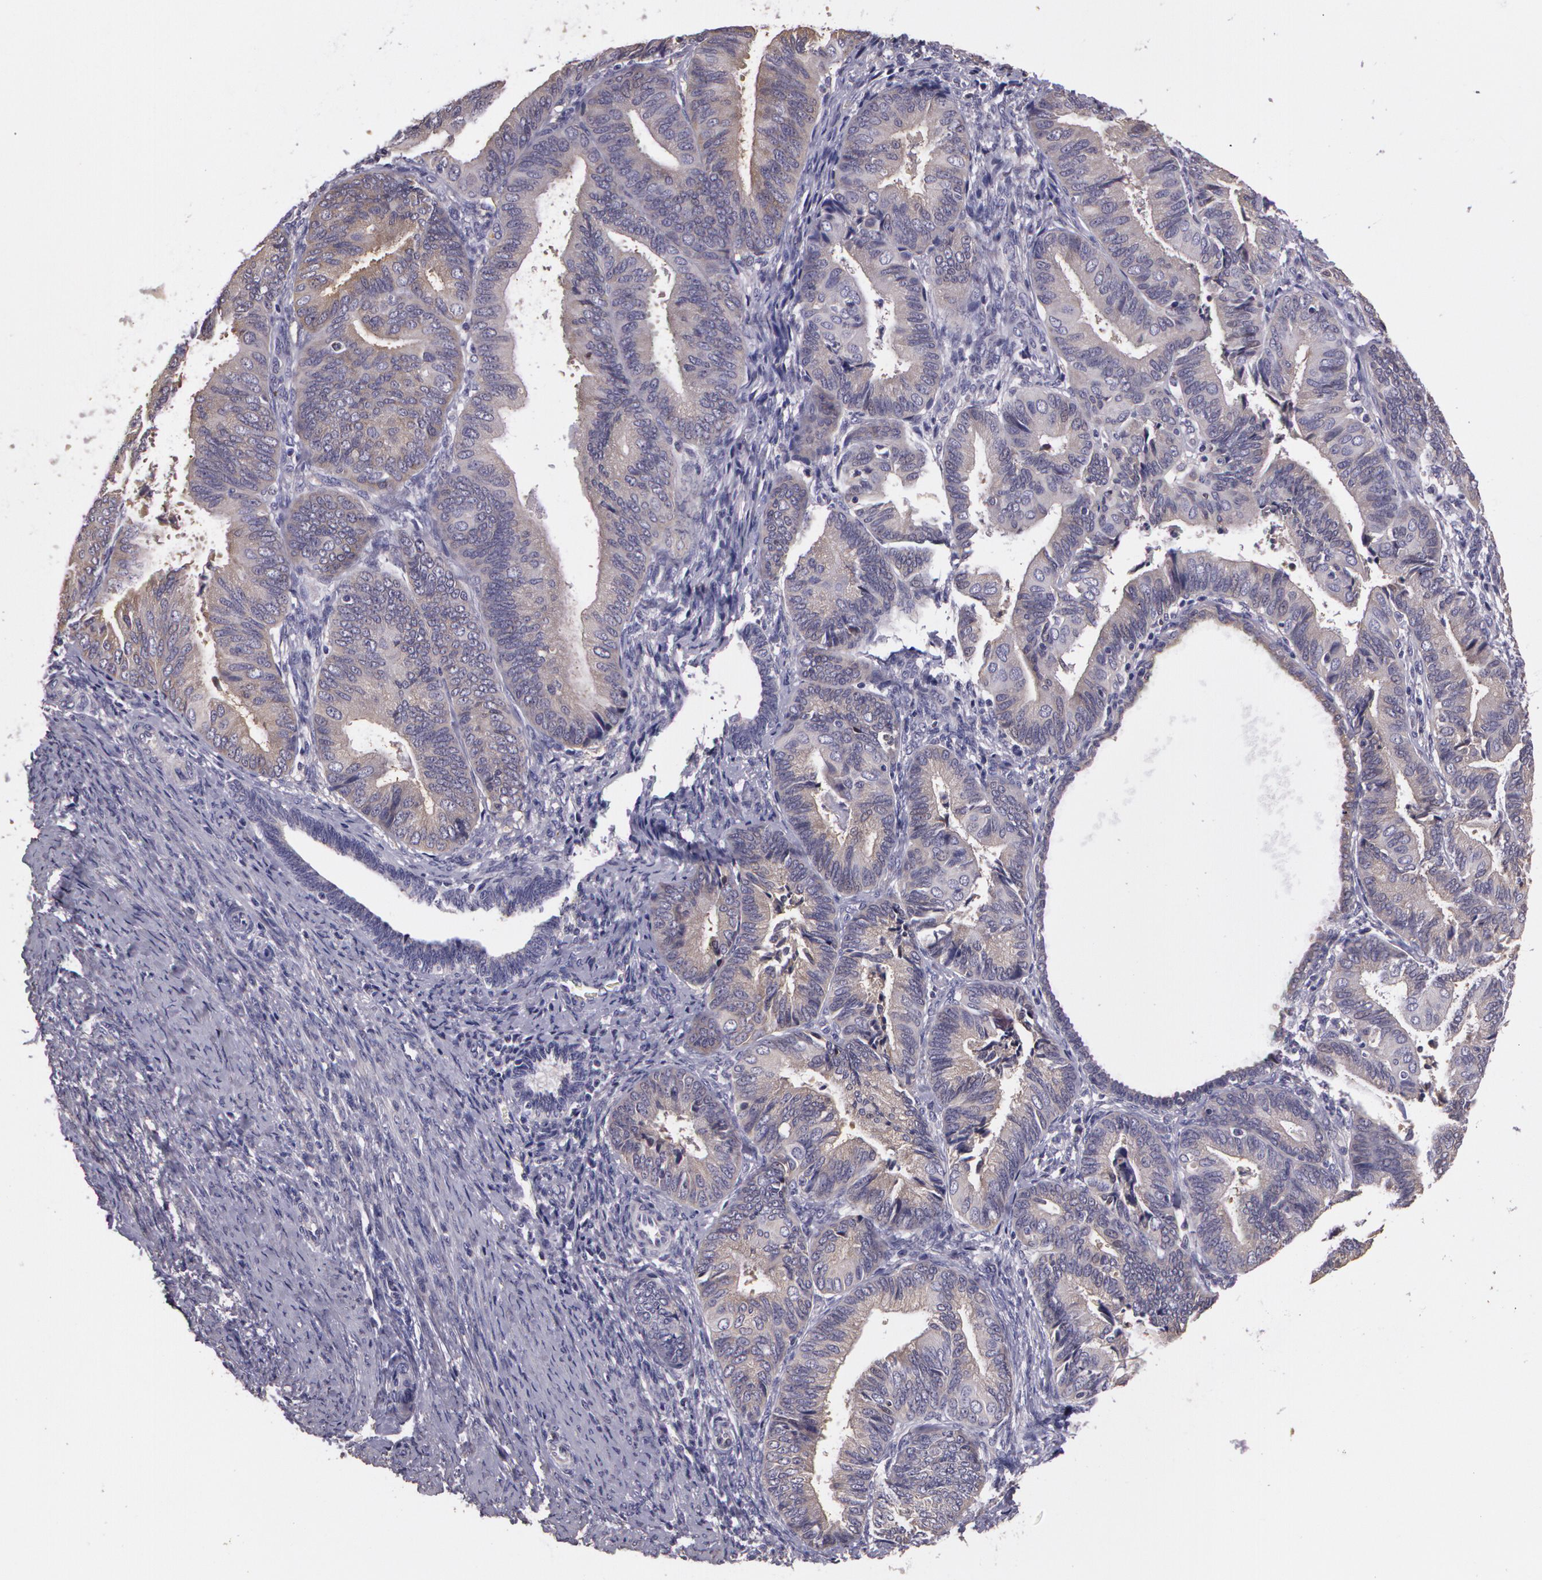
{"staining": {"intensity": "negative", "quantity": "none", "location": "none"}, "tissue": "endometrial cancer", "cell_type": "Tumor cells", "image_type": "cancer", "snomed": [{"axis": "morphology", "description": "Adenocarcinoma, NOS"}, {"axis": "topography", "description": "Endometrium"}], "caption": "Endometrial adenocarcinoma was stained to show a protein in brown. There is no significant positivity in tumor cells.", "gene": "G2E3", "patient": {"sex": "female", "age": 63}}